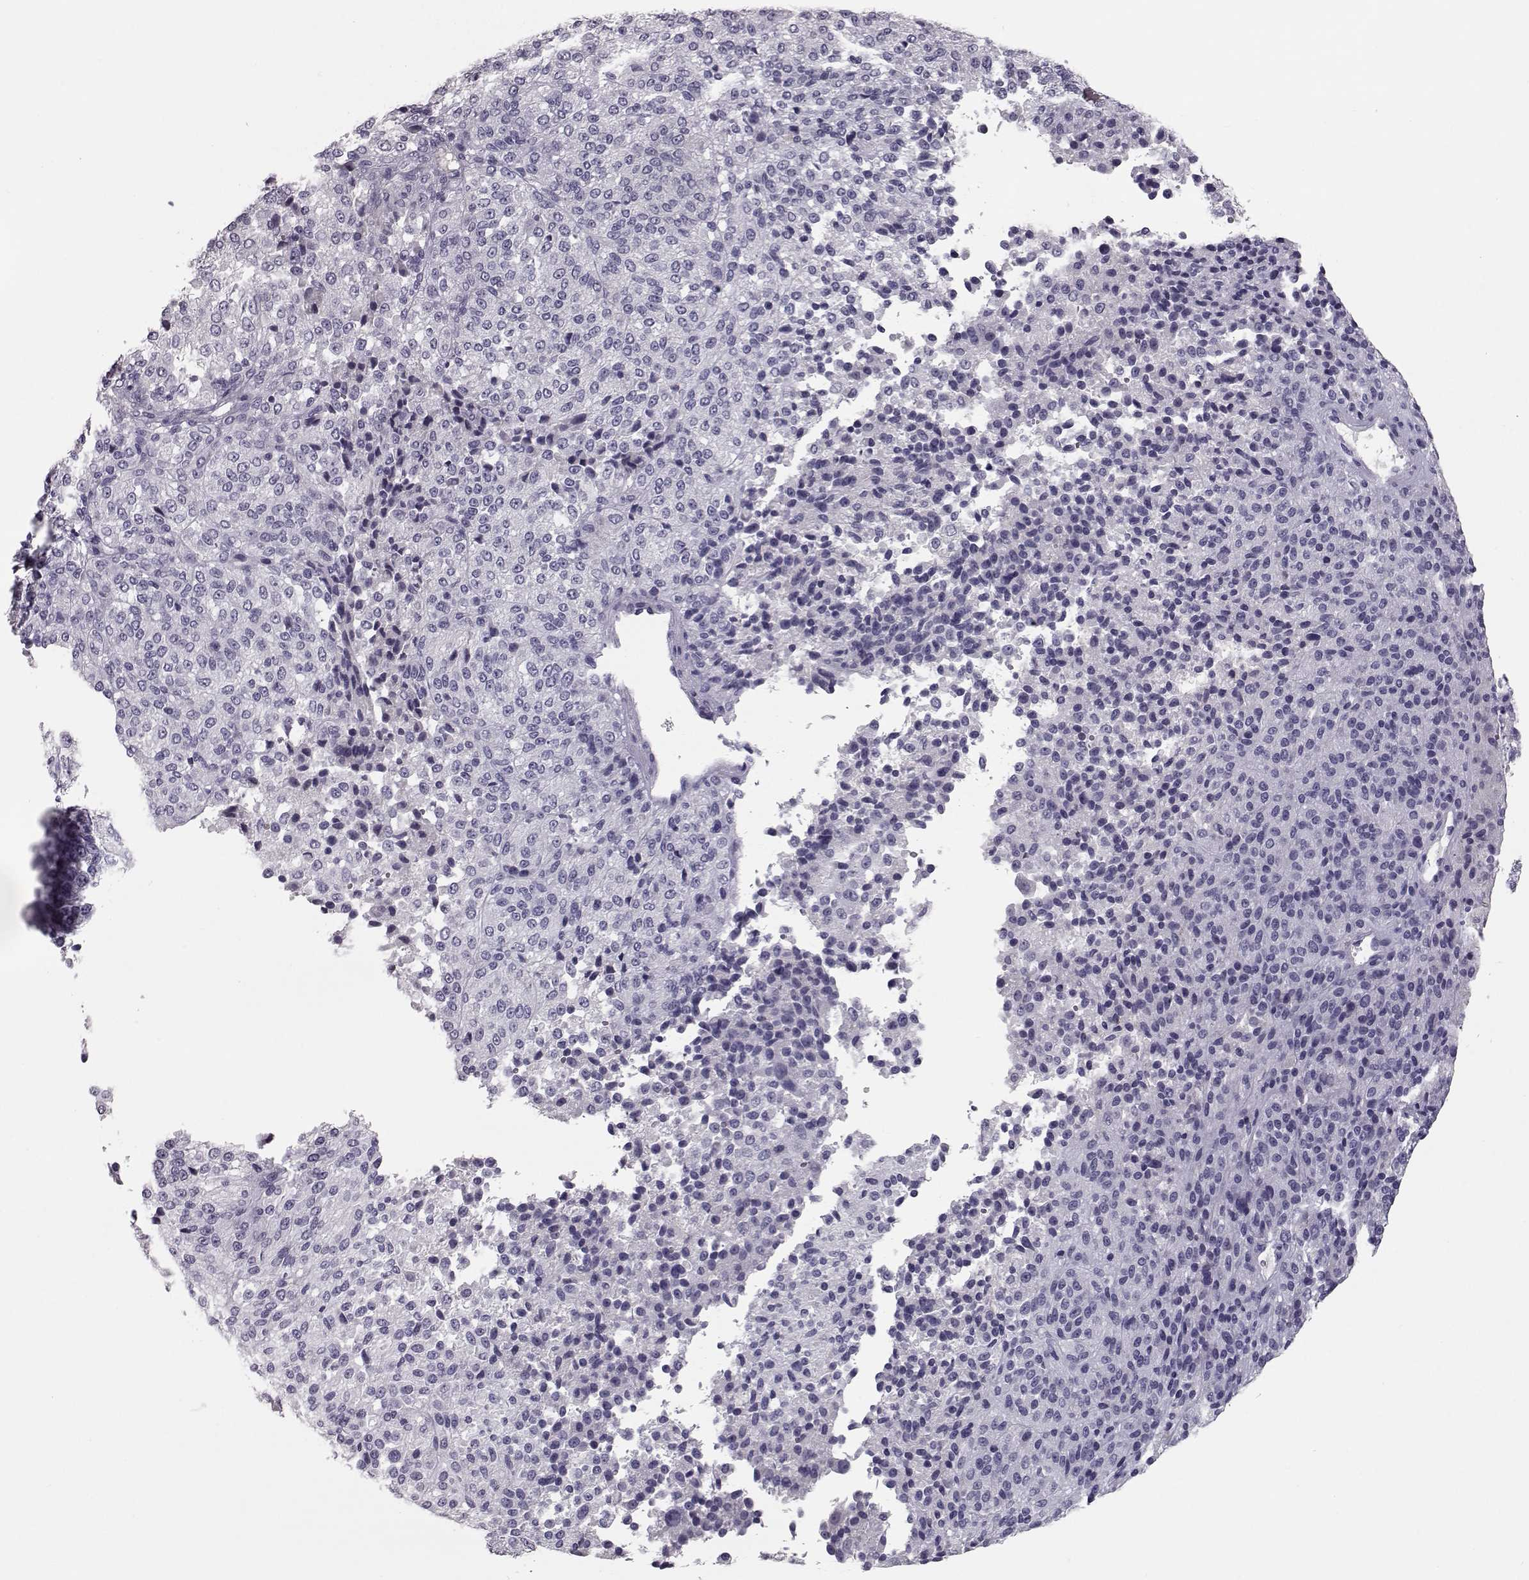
{"staining": {"intensity": "negative", "quantity": "none", "location": "none"}, "tissue": "melanoma", "cell_type": "Tumor cells", "image_type": "cancer", "snomed": [{"axis": "morphology", "description": "Malignant melanoma, Metastatic site"}, {"axis": "topography", "description": "Brain"}], "caption": "An image of malignant melanoma (metastatic site) stained for a protein demonstrates no brown staining in tumor cells.", "gene": "CCL19", "patient": {"sex": "female", "age": 56}}